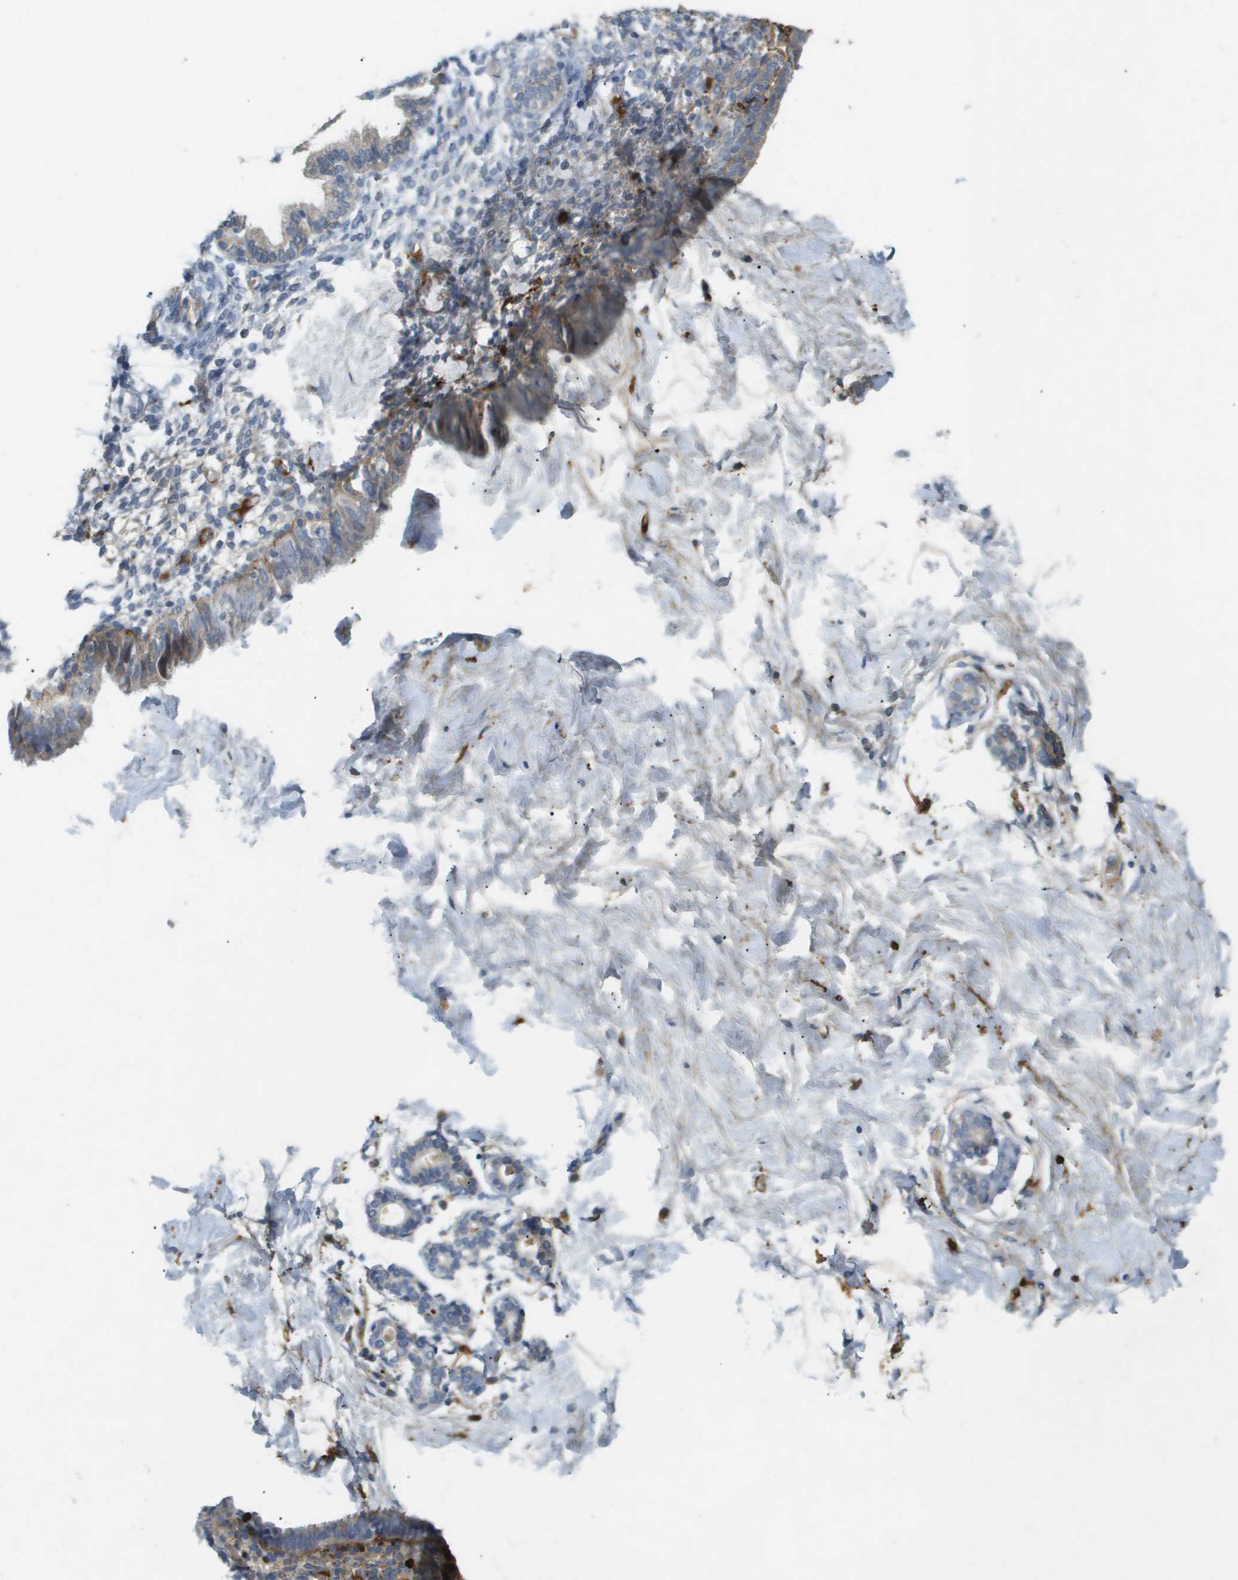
{"staining": {"intensity": "weak", "quantity": "<25%", "location": "cytoplasmic/membranous"}, "tissue": "endometrium", "cell_type": "Cells in endometrial stroma", "image_type": "normal", "snomed": [{"axis": "morphology", "description": "Normal tissue, NOS"}, {"axis": "topography", "description": "Endometrium"}], "caption": "Cells in endometrial stroma show no significant staining in benign endometrium. (Stains: DAB (3,3'-diaminobenzidine) IHC with hematoxylin counter stain, Microscopy: brightfield microscopy at high magnification).", "gene": "VTN", "patient": {"sex": "female", "age": 61}}